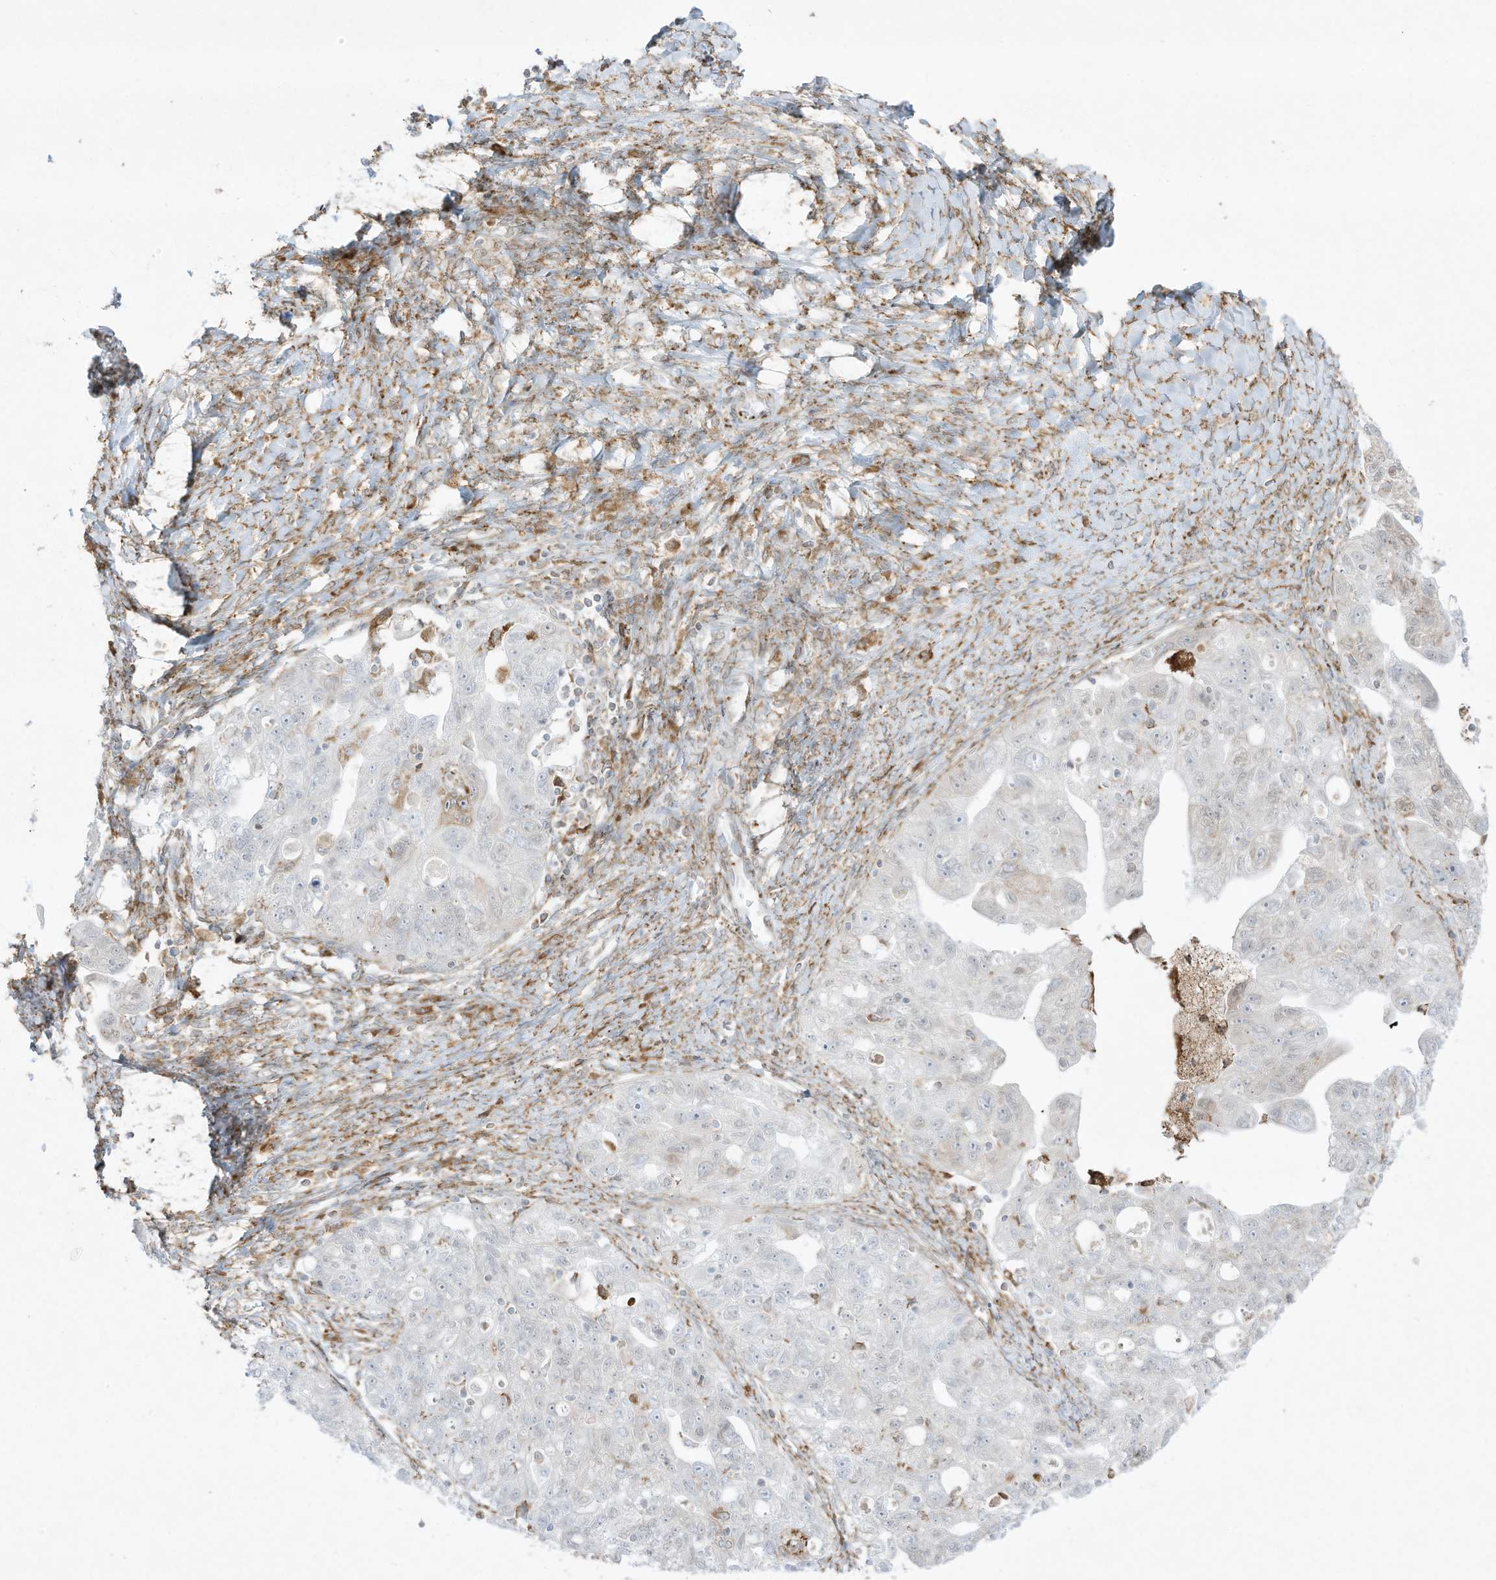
{"staining": {"intensity": "negative", "quantity": "none", "location": "none"}, "tissue": "ovarian cancer", "cell_type": "Tumor cells", "image_type": "cancer", "snomed": [{"axis": "morphology", "description": "Carcinoma, NOS"}, {"axis": "morphology", "description": "Cystadenocarcinoma, serous, NOS"}, {"axis": "topography", "description": "Ovary"}], "caption": "A histopathology image of human ovarian cancer (serous cystadenocarcinoma) is negative for staining in tumor cells.", "gene": "PTK6", "patient": {"sex": "female", "age": 69}}